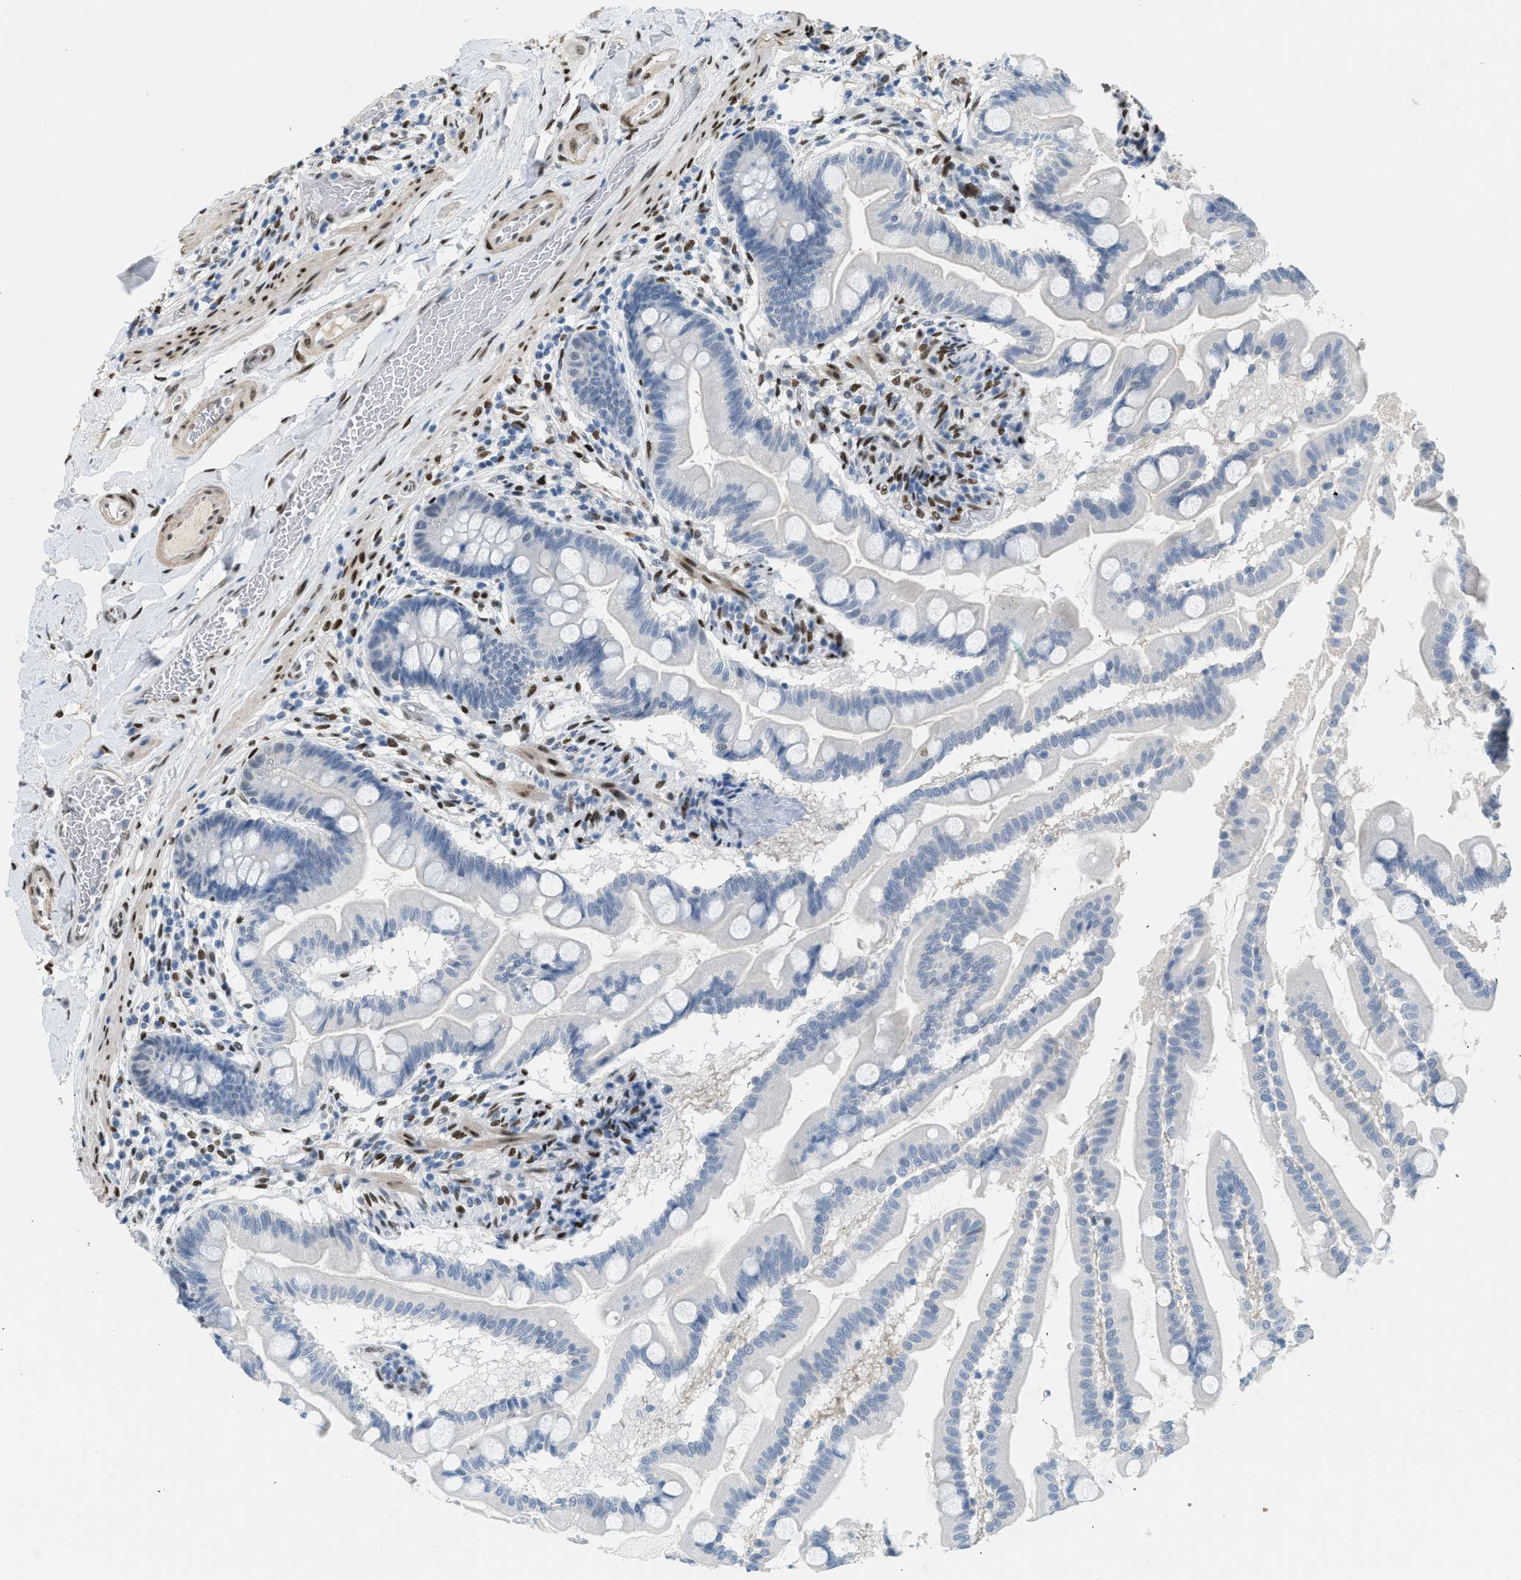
{"staining": {"intensity": "negative", "quantity": "none", "location": "none"}, "tissue": "small intestine", "cell_type": "Glandular cells", "image_type": "normal", "snomed": [{"axis": "morphology", "description": "Normal tissue, NOS"}, {"axis": "topography", "description": "Small intestine"}], "caption": "High magnification brightfield microscopy of normal small intestine stained with DAB (brown) and counterstained with hematoxylin (blue): glandular cells show no significant expression.", "gene": "ZBTB20", "patient": {"sex": "female", "age": 56}}